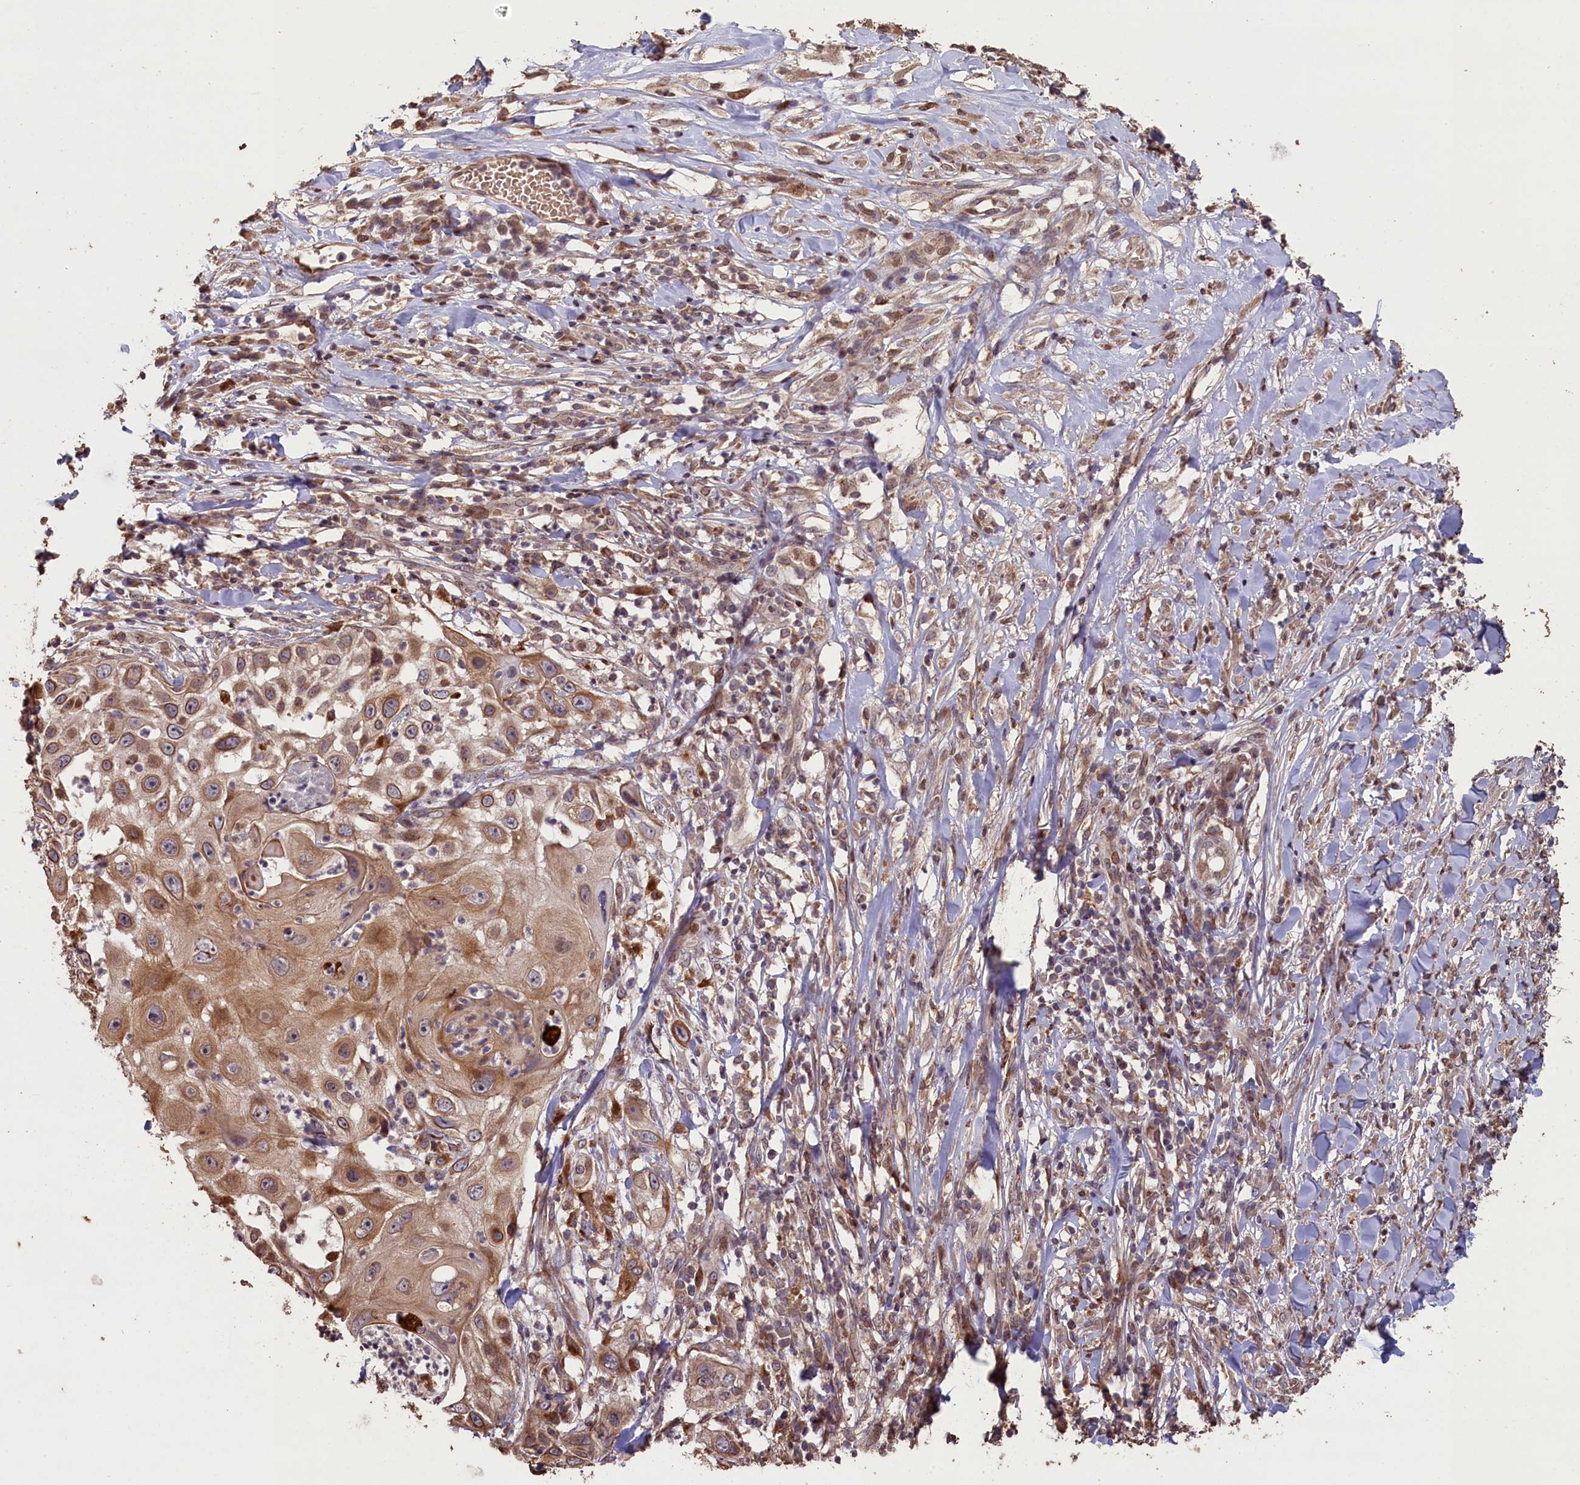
{"staining": {"intensity": "moderate", "quantity": ">75%", "location": "cytoplasmic/membranous"}, "tissue": "skin cancer", "cell_type": "Tumor cells", "image_type": "cancer", "snomed": [{"axis": "morphology", "description": "Squamous cell carcinoma, NOS"}, {"axis": "topography", "description": "Skin"}], "caption": "Immunohistochemistry (IHC) histopathology image of skin cancer stained for a protein (brown), which displays medium levels of moderate cytoplasmic/membranous positivity in approximately >75% of tumor cells.", "gene": "SLC38A7", "patient": {"sex": "female", "age": 44}}